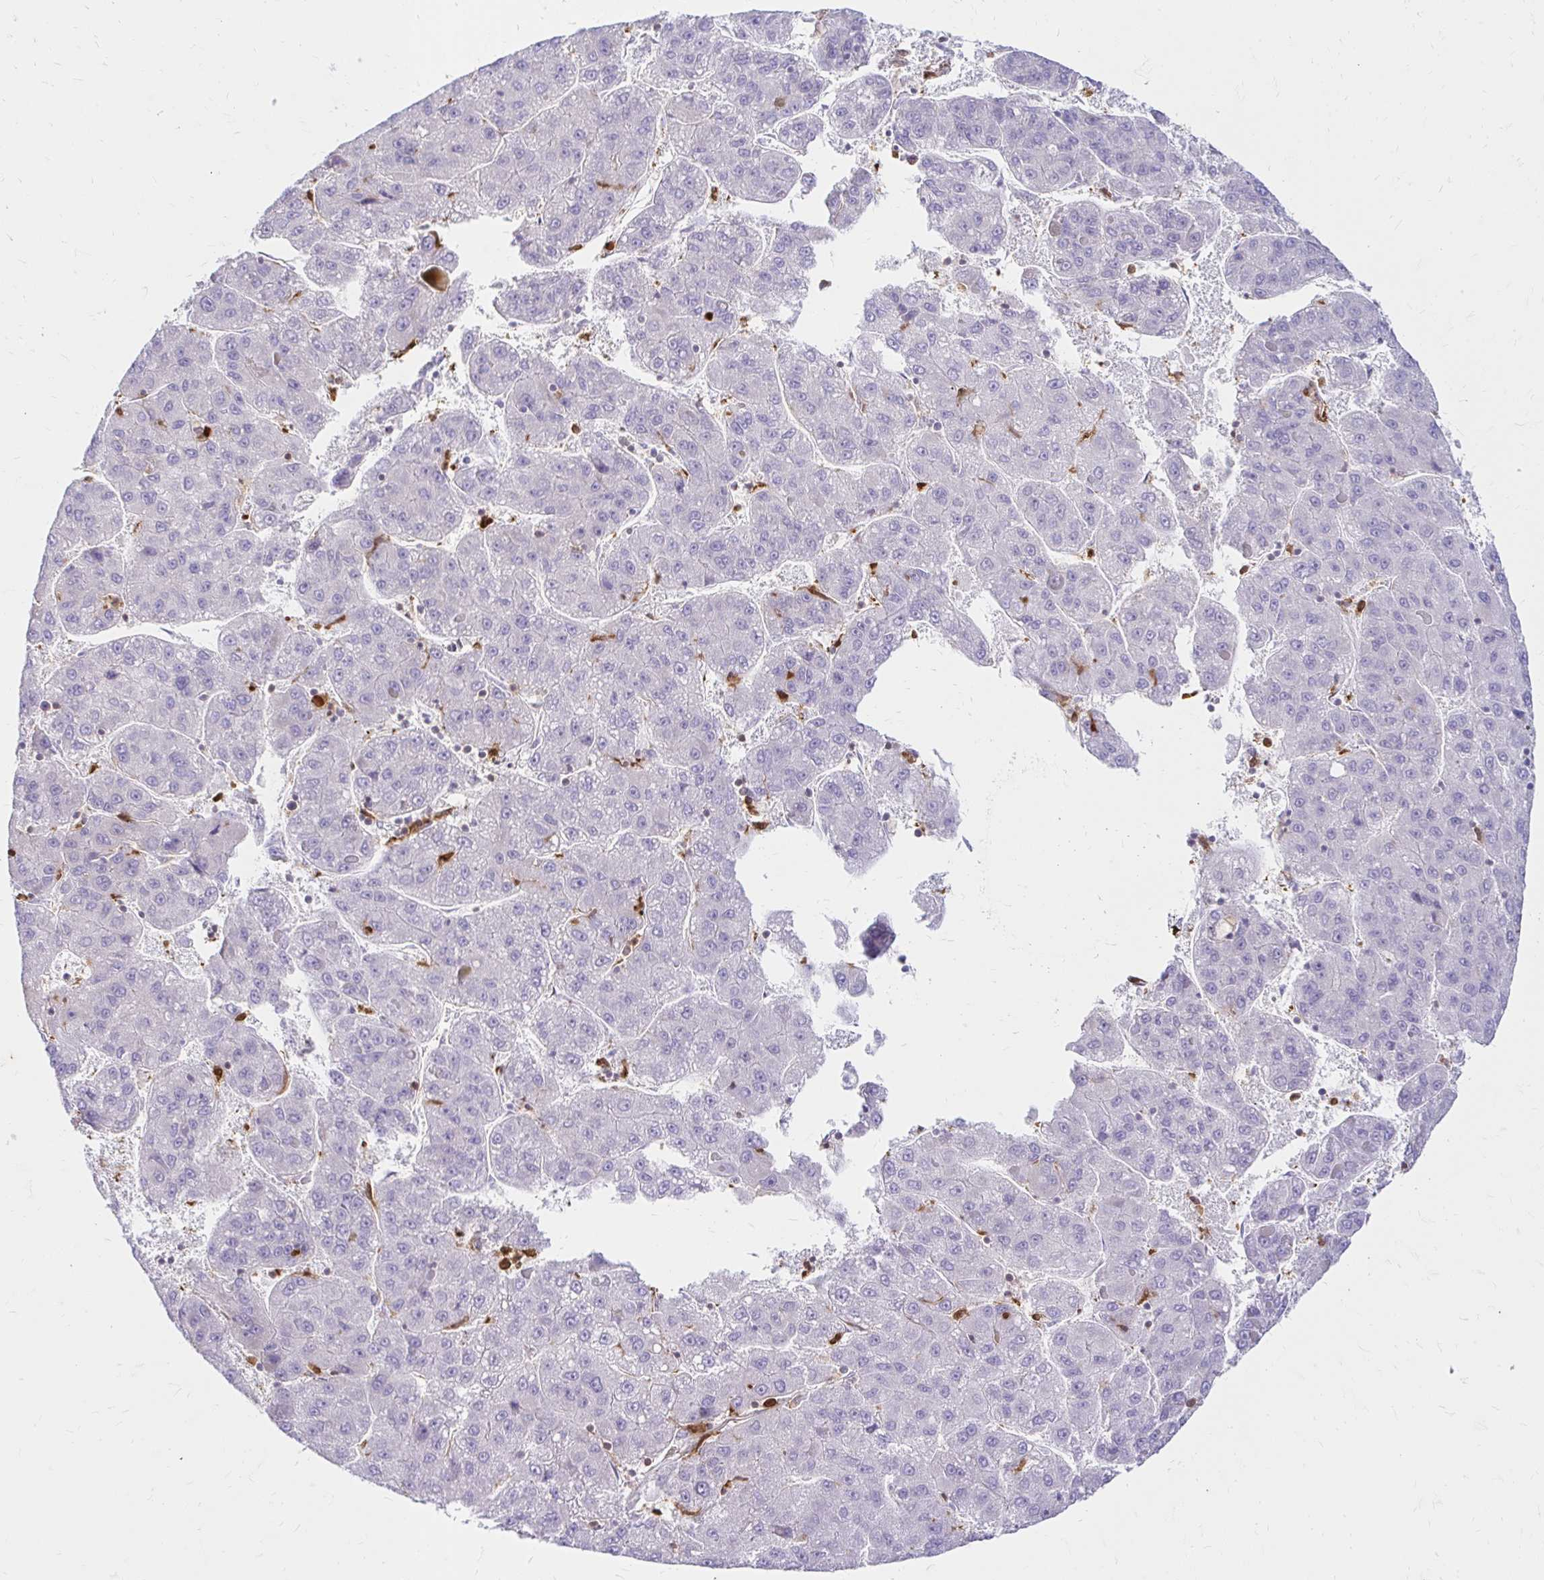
{"staining": {"intensity": "negative", "quantity": "none", "location": "none"}, "tissue": "liver cancer", "cell_type": "Tumor cells", "image_type": "cancer", "snomed": [{"axis": "morphology", "description": "Carcinoma, Hepatocellular, NOS"}, {"axis": "topography", "description": "Liver"}], "caption": "Immunohistochemical staining of liver cancer demonstrates no significant expression in tumor cells.", "gene": "PYCARD", "patient": {"sex": "female", "age": 82}}